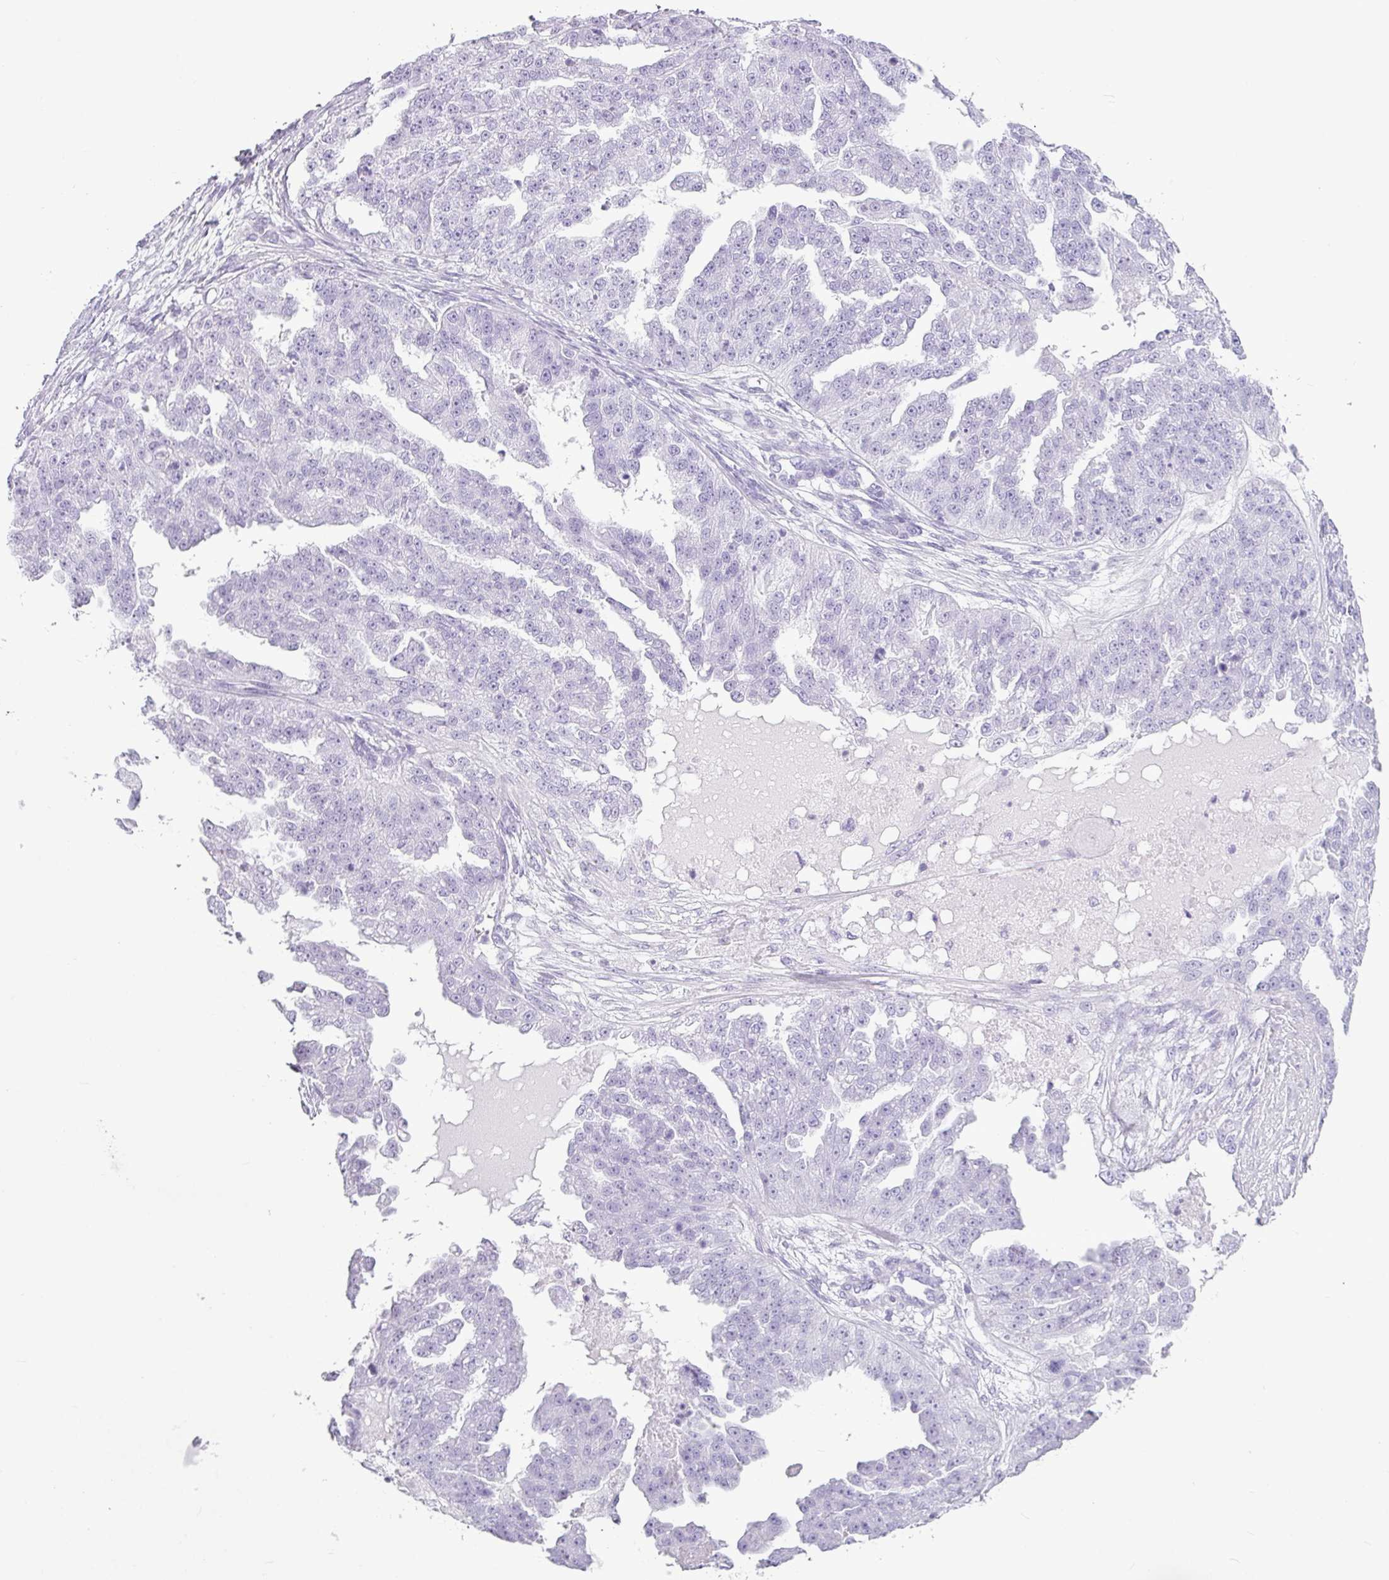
{"staining": {"intensity": "negative", "quantity": "none", "location": "none"}, "tissue": "ovarian cancer", "cell_type": "Tumor cells", "image_type": "cancer", "snomed": [{"axis": "morphology", "description": "Cystadenocarcinoma, serous, NOS"}, {"axis": "topography", "description": "Ovary"}], "caption": "Human ovarian cancer (serous cystadenocarcinoma) stained for a protein using IHC demonstrates no positivity in tumor cells.", "gene": "AMY1B", "patient": {"sex": "female", "age": 58}}